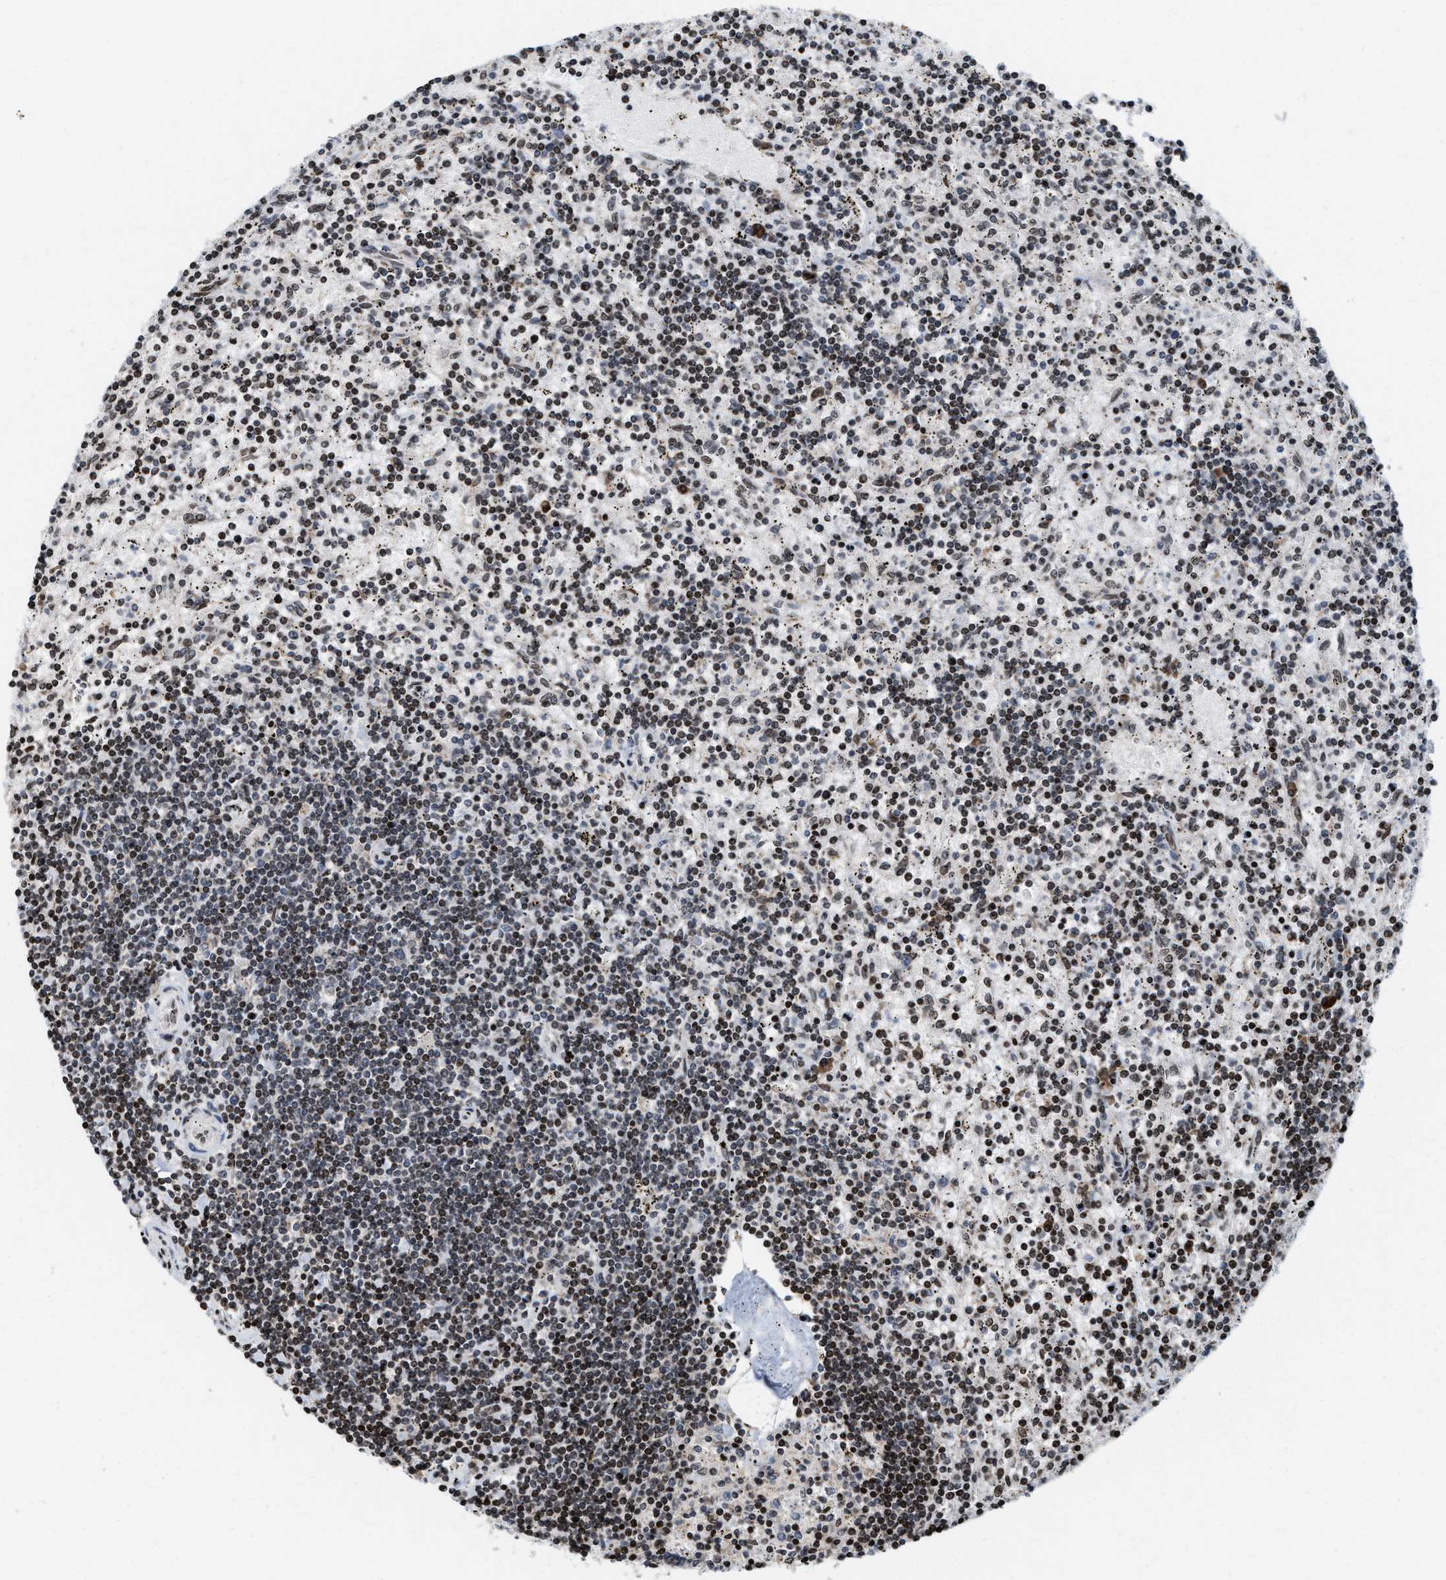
{"staining": {"intensity": "weak", "quantity": "25%-75%", "location": "nuclear"}, "tissue": "lymphoma", "cell_type": "Tumor cells", "image_type": "cancer", "snomed": [{"axis": "morphology", "description": "Malignant lymphoma, non-Hodgkin's type, Low grade"}, {"axis": "topography", "description": "Spleen"}], "caption": "Brown immunohistochemical staining in human malignant lymphoma, non-Hodgkin's type (low-grade) displays weak nuclear positivity in approximately 25%-75% of tumor cells.", "gene": "PDZD2", "patient": {"sex": "male", "age": 76}}